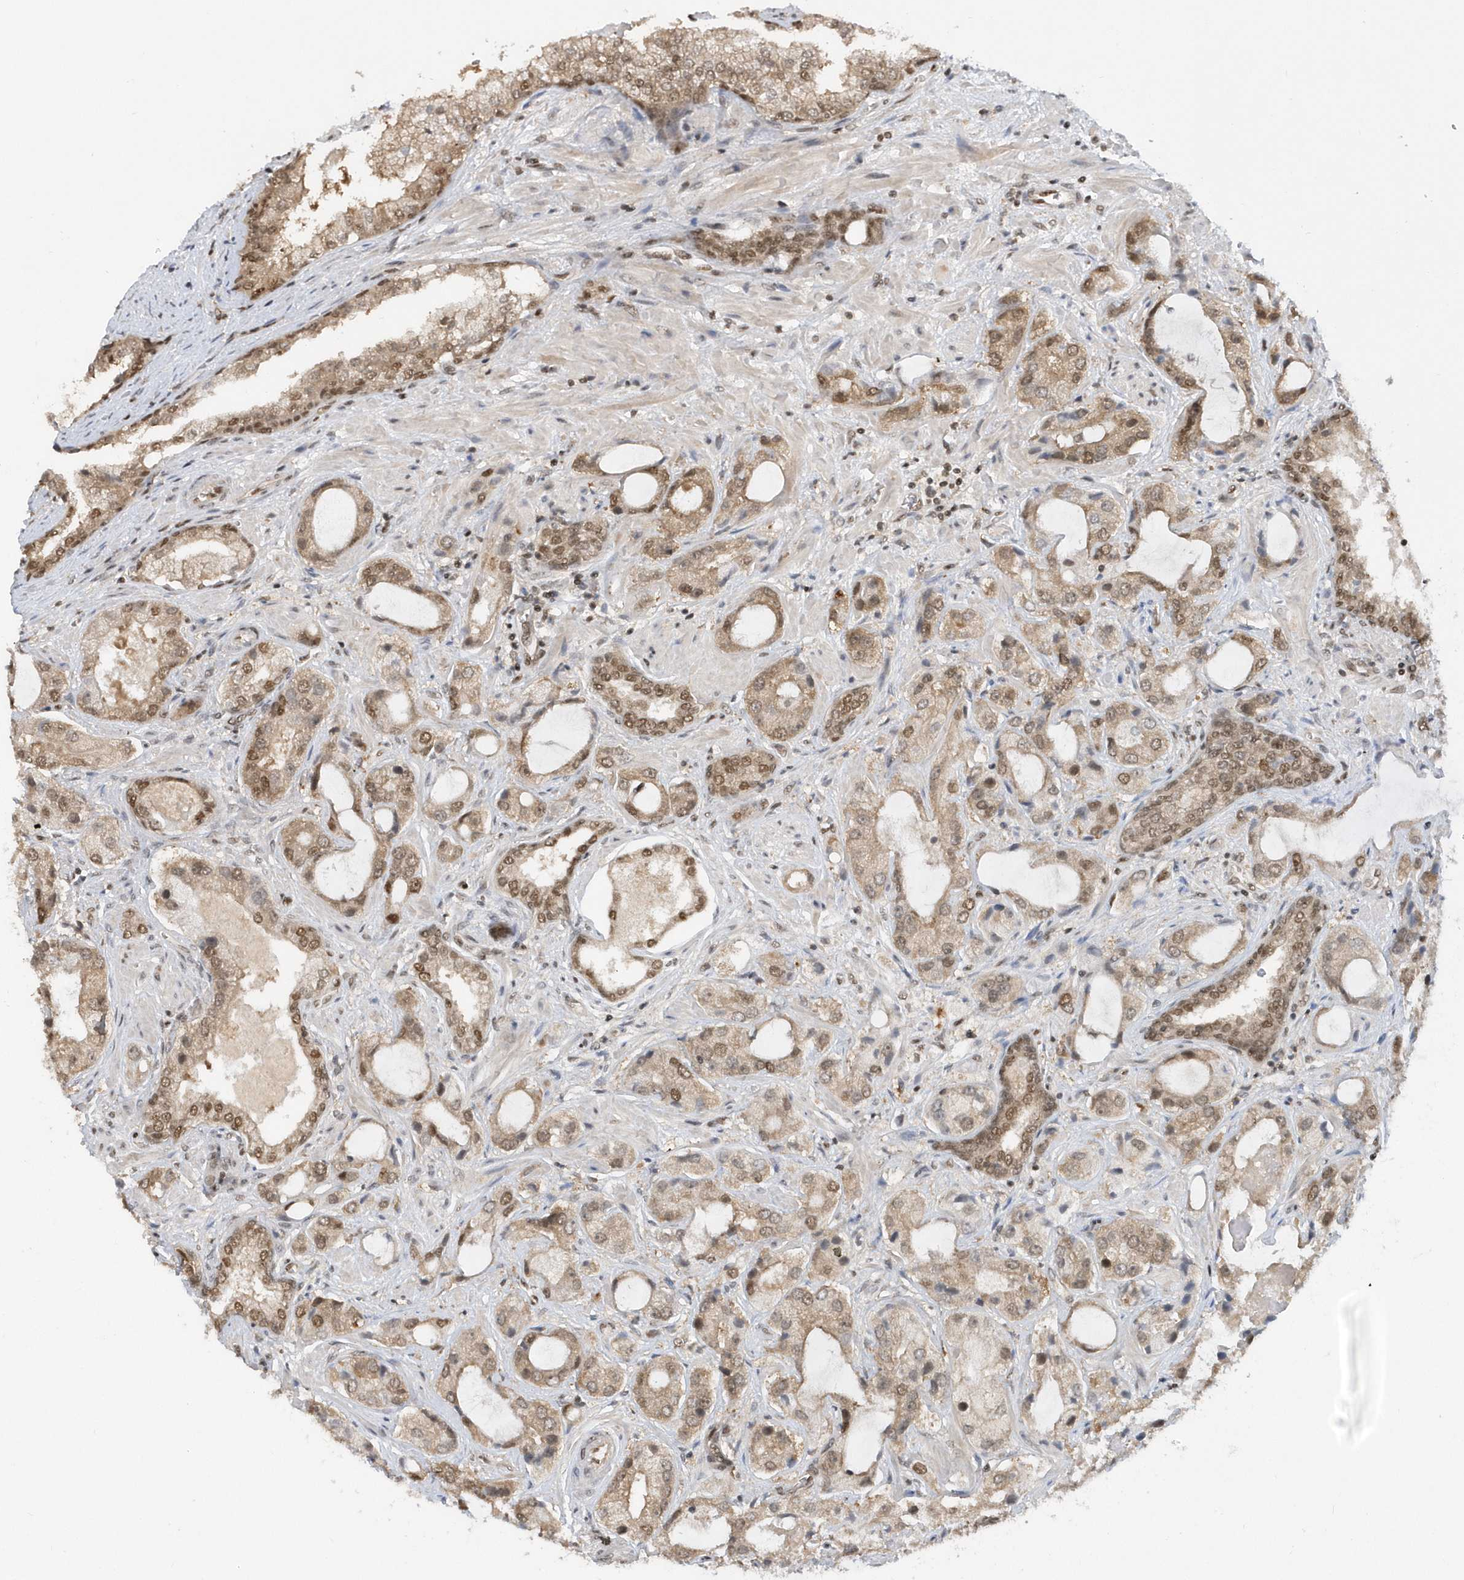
{"staining": {"intensity": "moderate", "quantity": ">75%", "location": "nuclear"}, "tissue": "prostate cancer", "cell_type": "Tumor cells", "image_type": "cancer", "snomed": [{"axis": "morphology", "description": "Normal tissue, NOS"}, {"axis": "morphology", "description": "Adenocarcinoma, High grade"}, {"axis": "topography", "description": "Prostate"}, {"axis": "topography", "description": "Peripheral nerve tissue"}], "caption": "Tumor cells reveal moderate nuclear staining in approximately >75% of cells in high-grade adenocarcinoma (prostate). (DAB (3,3'-diaminobenzidine) IHC with brightfield microscopy, high magnification).", "gene": "SEPHS1", "patient": {"sex": "male", "age": 59}}